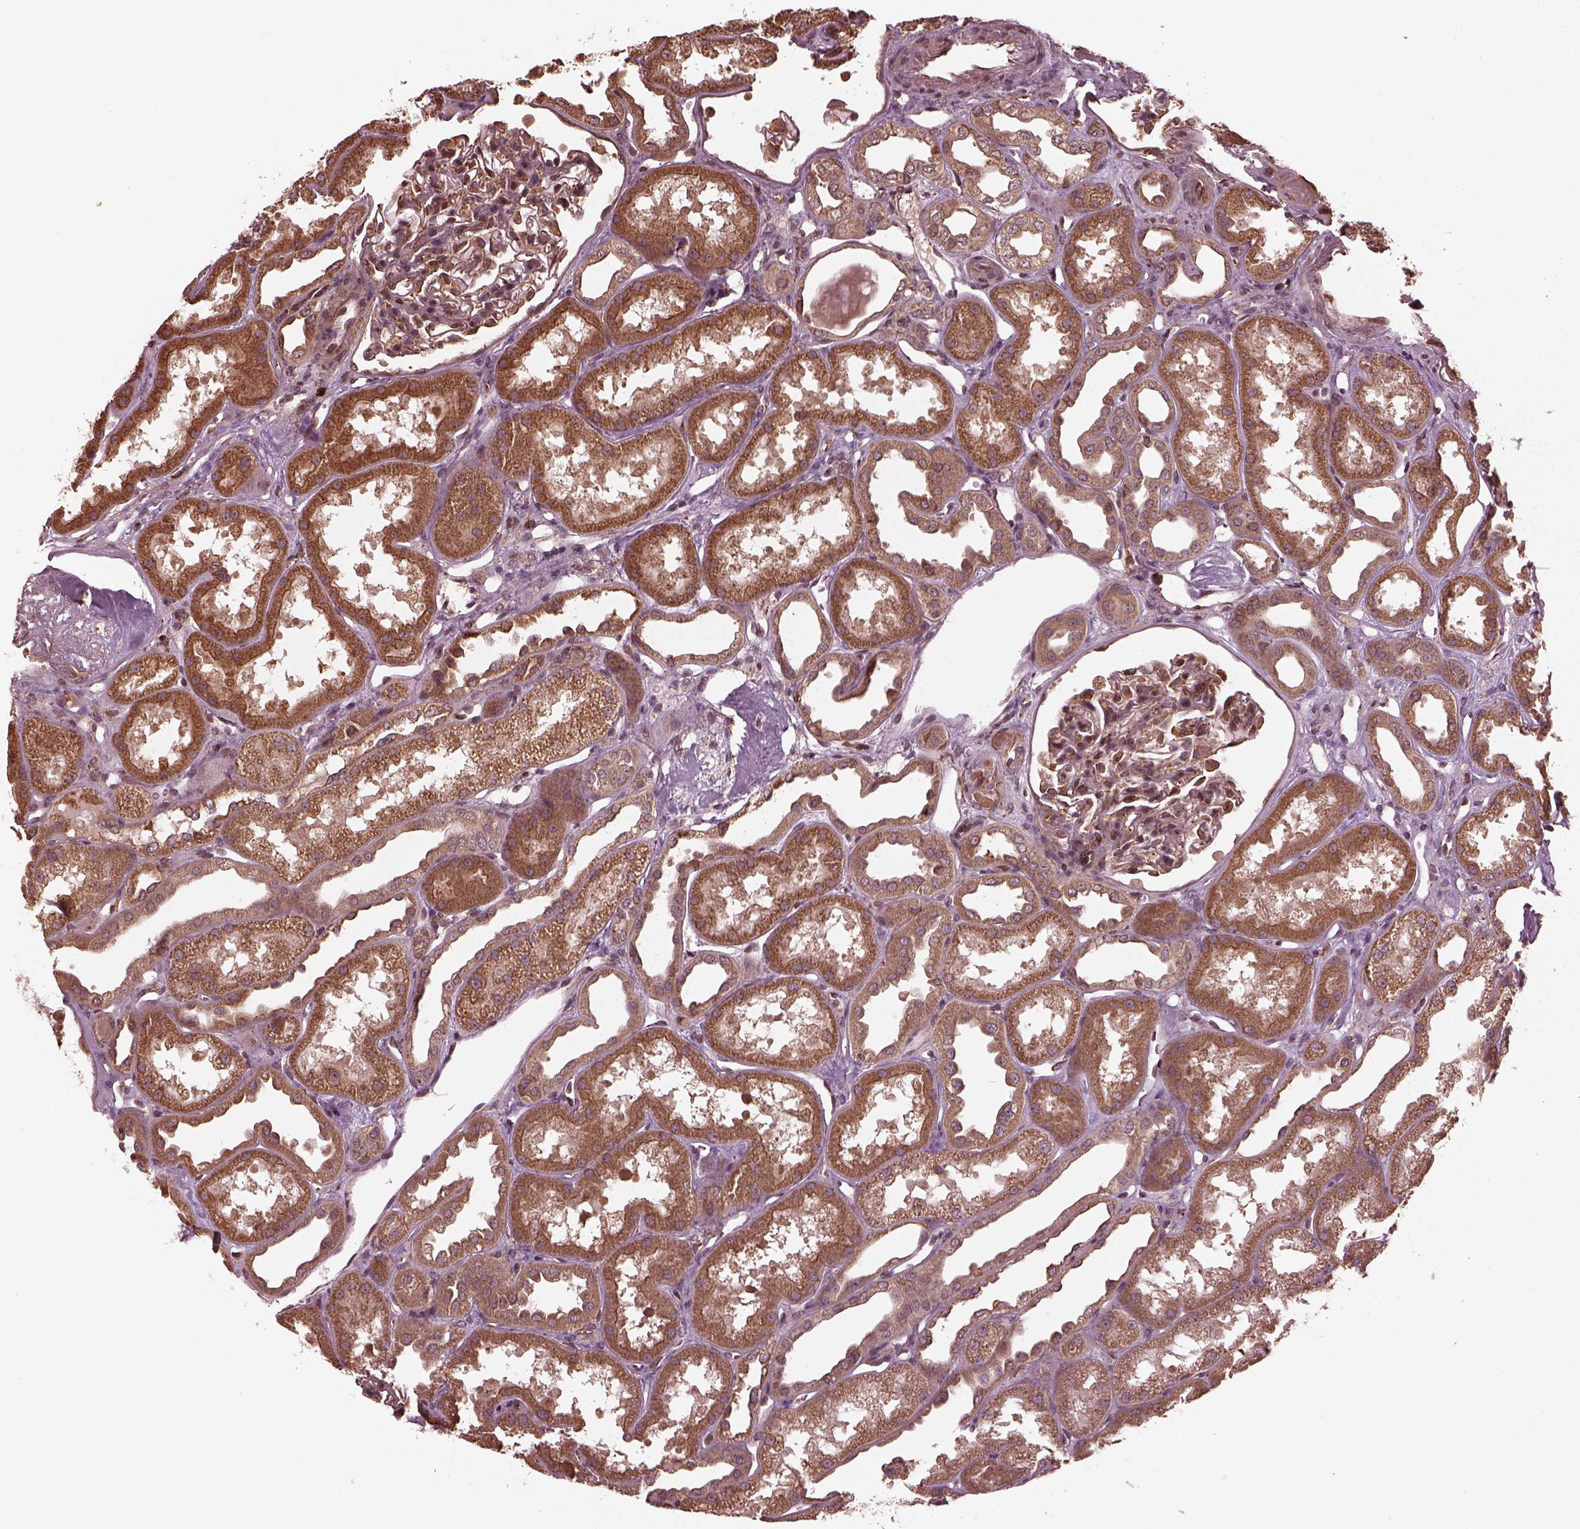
{"staining": {"intensity": "strong", "quantity": ">75%", "location": "cytoplasmic/membranous"}, "tissue": "kidney", "cell_type": "Cells in glomeruli", "image_type": "normal", "snomed": [{"axis": "morphology", "description": "Normal tissue, NOS"}, {"axis": "topography", "description": "Kidney"}], "caption": "Brown immunohistochemical staining in benign human kidney demonstrates strong cytoplasmic/membranous expression in approximately >75% of cells in glomeruli. (DAB IHC with brightfield microscopy, high magnification).", "gene": "ZNF292", "patient": {"sex": "male", "age": 61}}